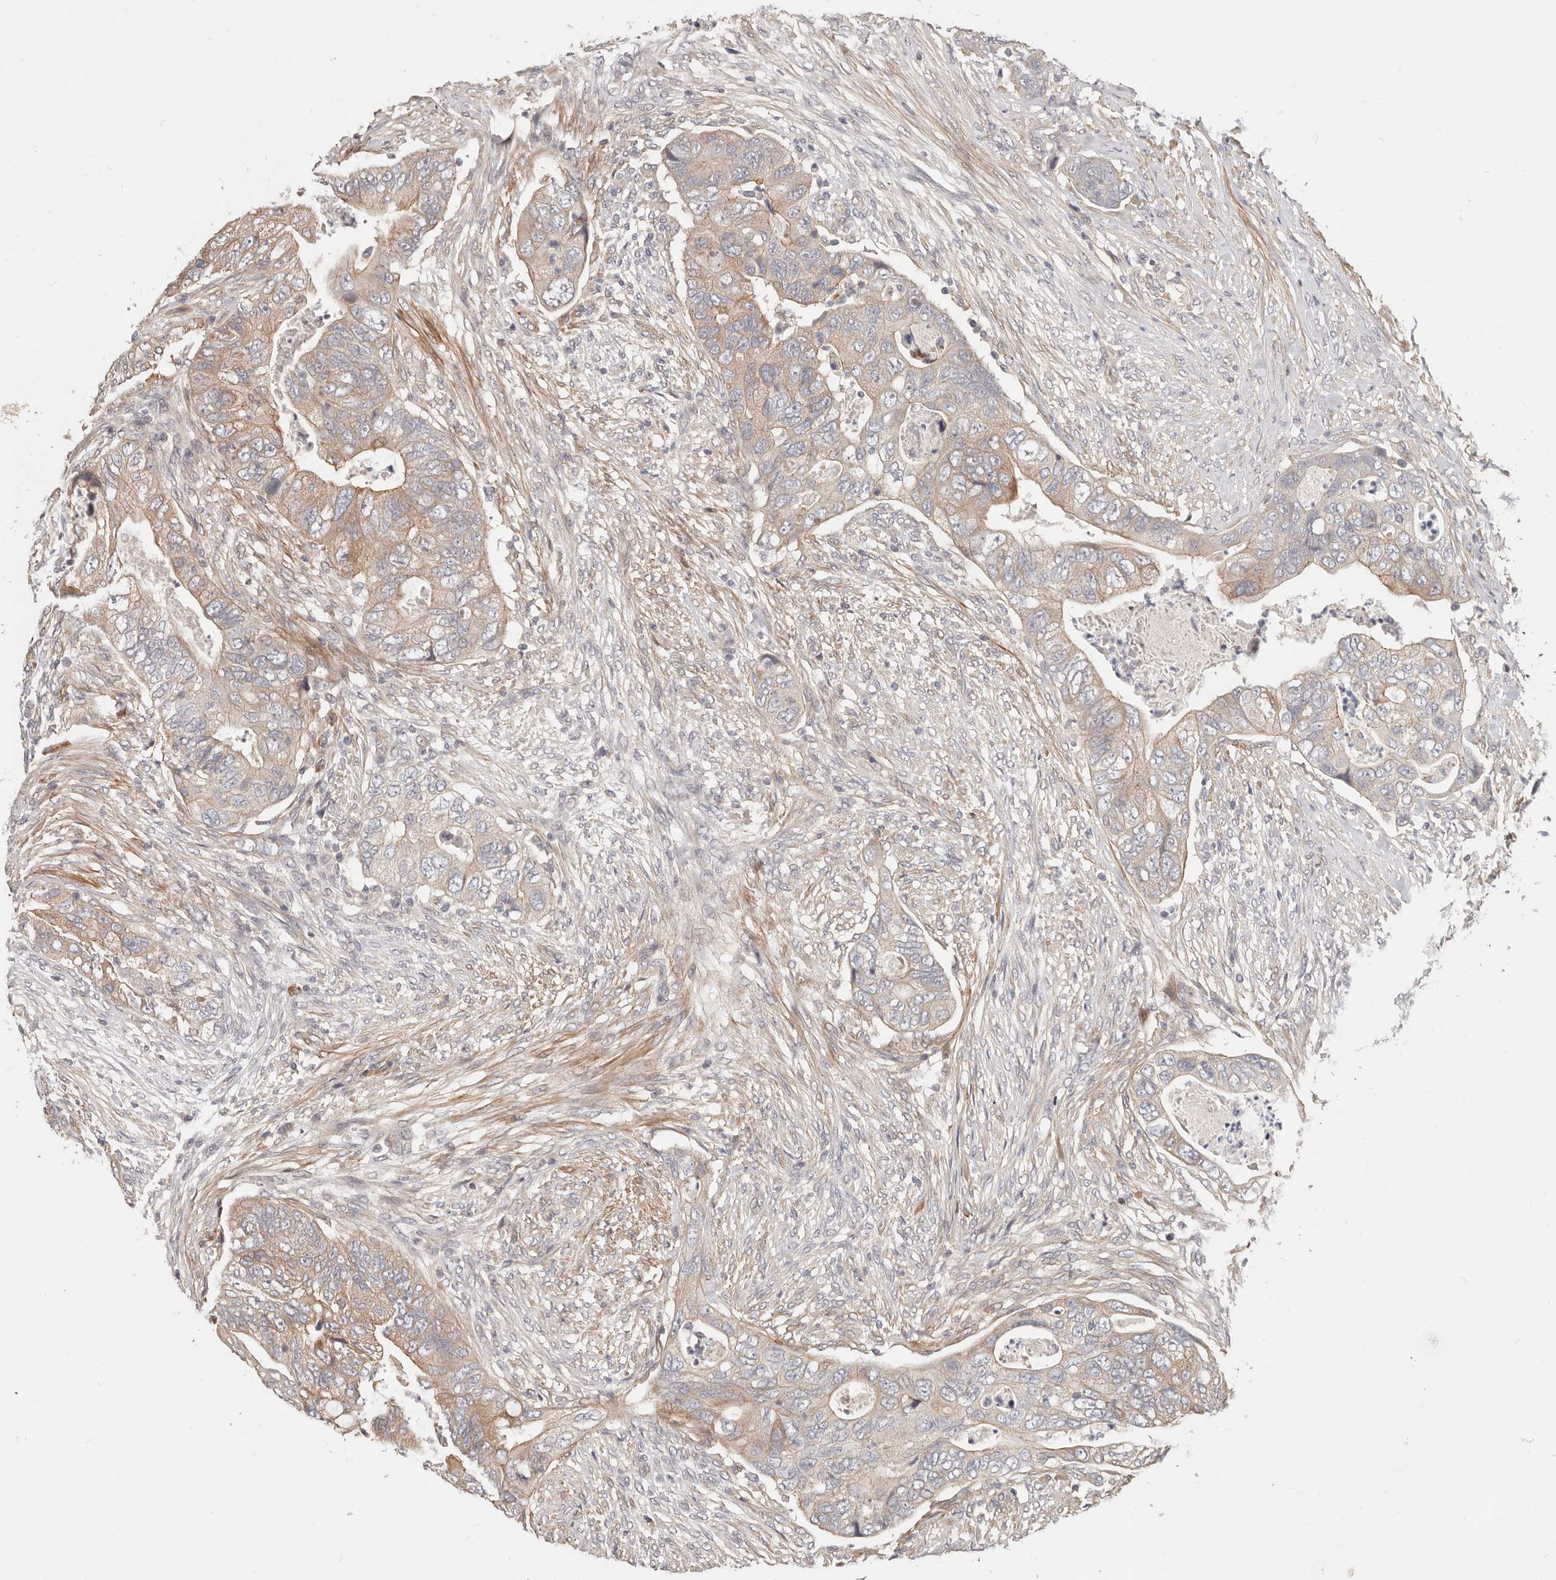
{"staining": {"intensity": "moderate", "quantity": "<25%", "location": "cytoplasmic/membranous"}, "tissue": "colorectal cancer", "cell_type": "Tumor cells", "image_type": "cancer", "snomed": [{"axis": "morphology", "description": "Adenocarcinoma, NOS"}, {"axis": "topography", "description": "Rectum"}], "caption": "Tumor cells reveal moderate cytoplasmic/membranous positivity in approximately <25% of cells in colorectal cancer. The staining is performed using DAB (3,3'-diaminobenzidine) brown chromogen to label protein expression. The nuclei are counter-stained blue using hematoxylin.", "gene": "ZRANB1", "patient": {"sex": "male", "age": 63}}